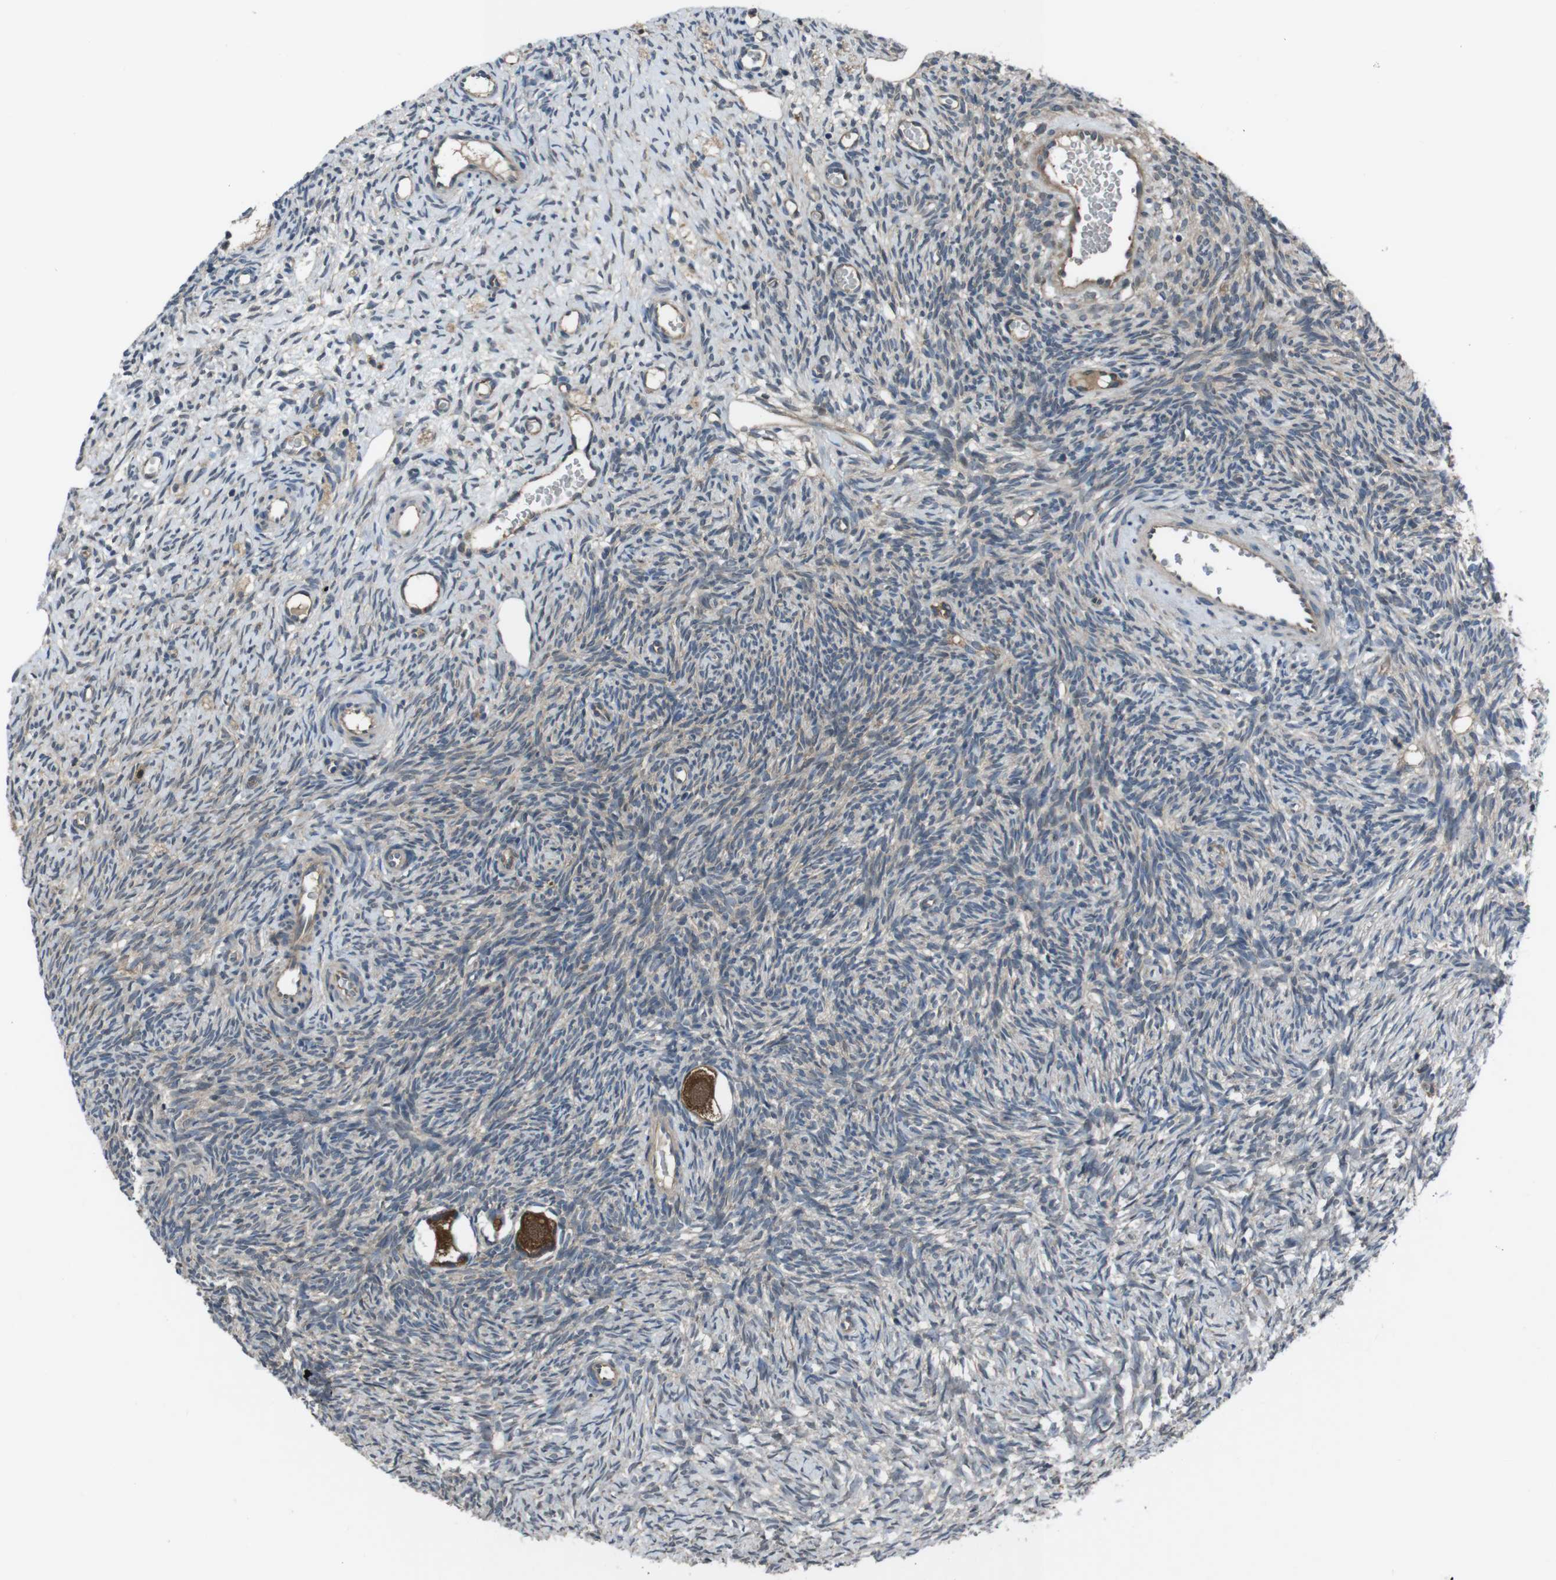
{"staining": {"intensity": "strong", "quantity": ">75%", "location": "cytoplasmic/membranous,nuclear"}, "tissue": "ovary", "cell_type": "Follicle cells", "image_type": "normal", "snomed": [{"axis": "morphology", "description": "Normal tissue, NOS"}, {"axis": "topography", "description": "Ovary"}], "caption": "Immunohistochemical staining of normal ovary displays >75% levels of strong cytoplasmic/membranous,nuclear protein positivity in about >75% of follicle cells.", "gene": "SLC22A23", "patient": {"sex": "female", "age": 35}}